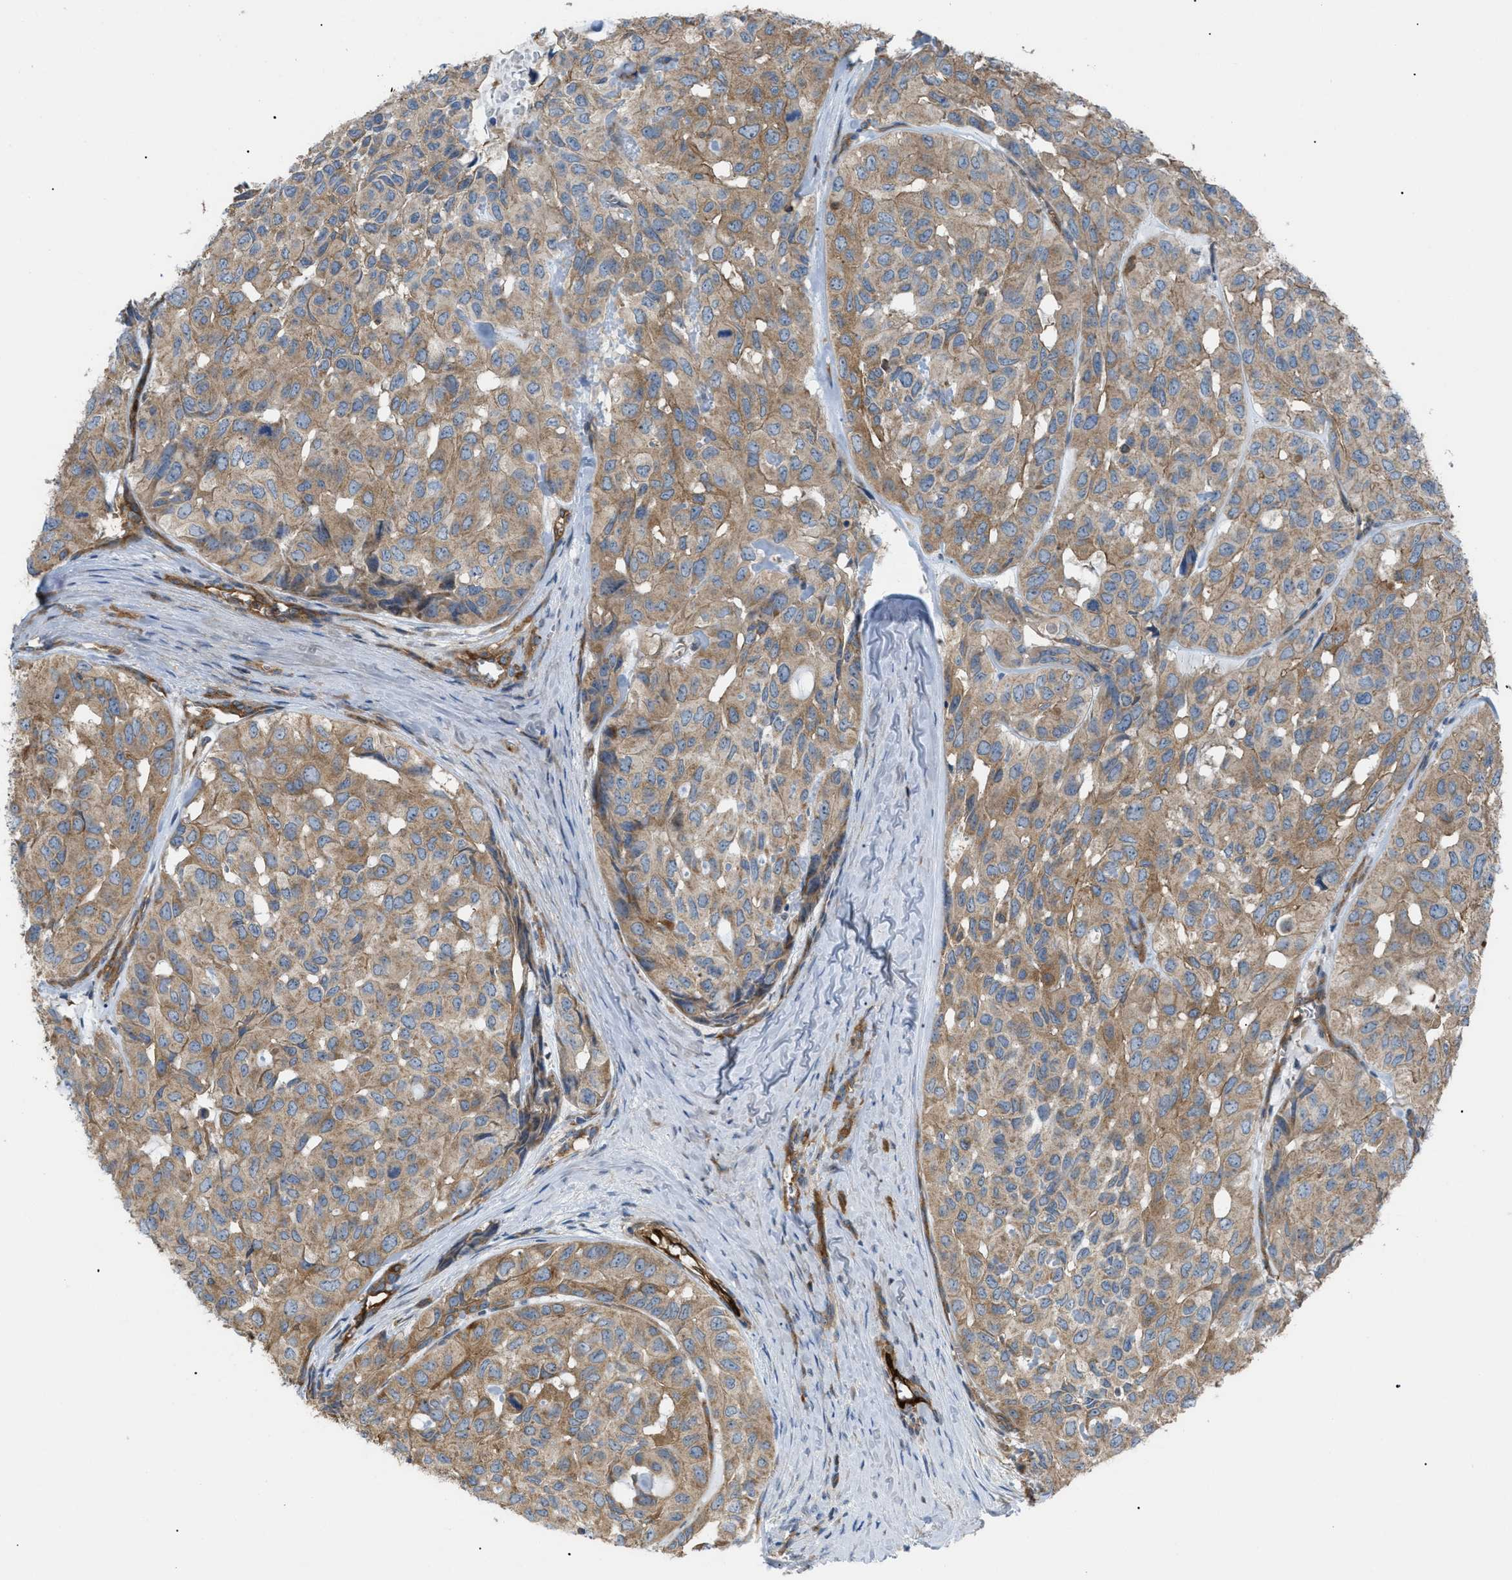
{"staining": {"intensity": "moderate", "quantity": ">75%", "location": "cytoplasmic/membranous"}, "tissue": "head and neck cancer", "cell_type": "Tumor cells", "image_type": "cancer", "snomed": [{"axis": "morphology", "description": "Adenocarcinoma, NOS"}, {"axis": "topography", "description": "Salivary gland, NOS"}, {"axis": "topography", "description": "Head-Neck"}], "caption": "Immunohistochemistry (IHC) (DAB (3,3'-diaminobenzidine)) staining of human head and neck cancer (adenocarcinoma) displays moderate cytoplasmic/membranous protein staining in about >75% of tumor cells.", "gene": "ATP2A3", "patient": {"sex": "female", "age": 76}}